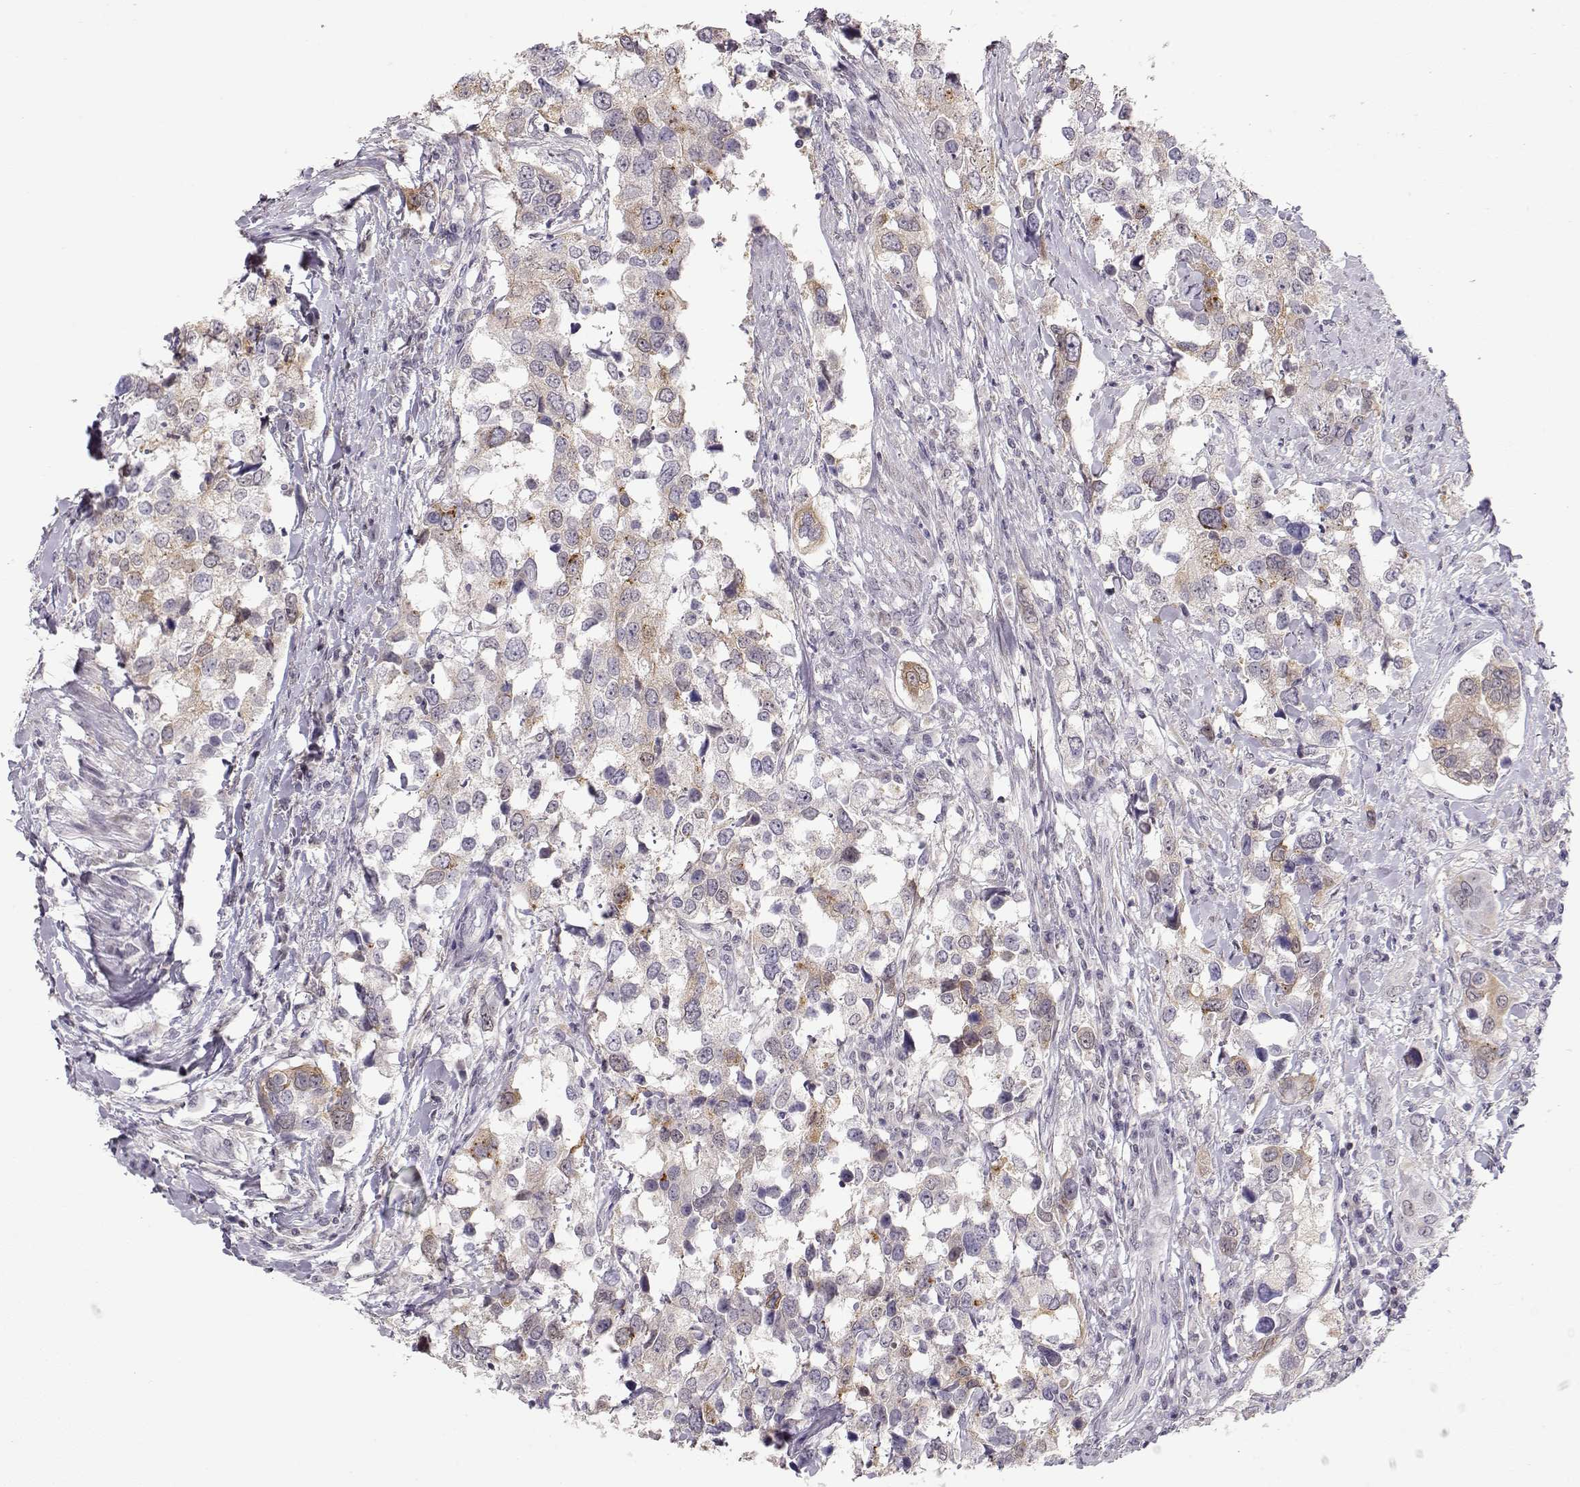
{"staining": {"intensity": "negative", "quantity": "none", "location": "none"}, "tissue": "urothelial cancer", "cell_type": "Tumor cells", "image_type": "cancer", "snomed": [{"axis": "morphology", "description": "Urothelial carcinoma, NOS"}, {"axis": "morphology", "description": "Urothelial carcinoma, High grade"}, {"axis": "topography", "description": "Urinary bladder"}], "caption": "Immunohistochemistry (IHC) of urothelial carcinoma (high-grade) shows no staining in tumor cells. Nuclei are stained in blue.", "gene": "TEPP", "patient": {"sex": "male", "age": 63}}